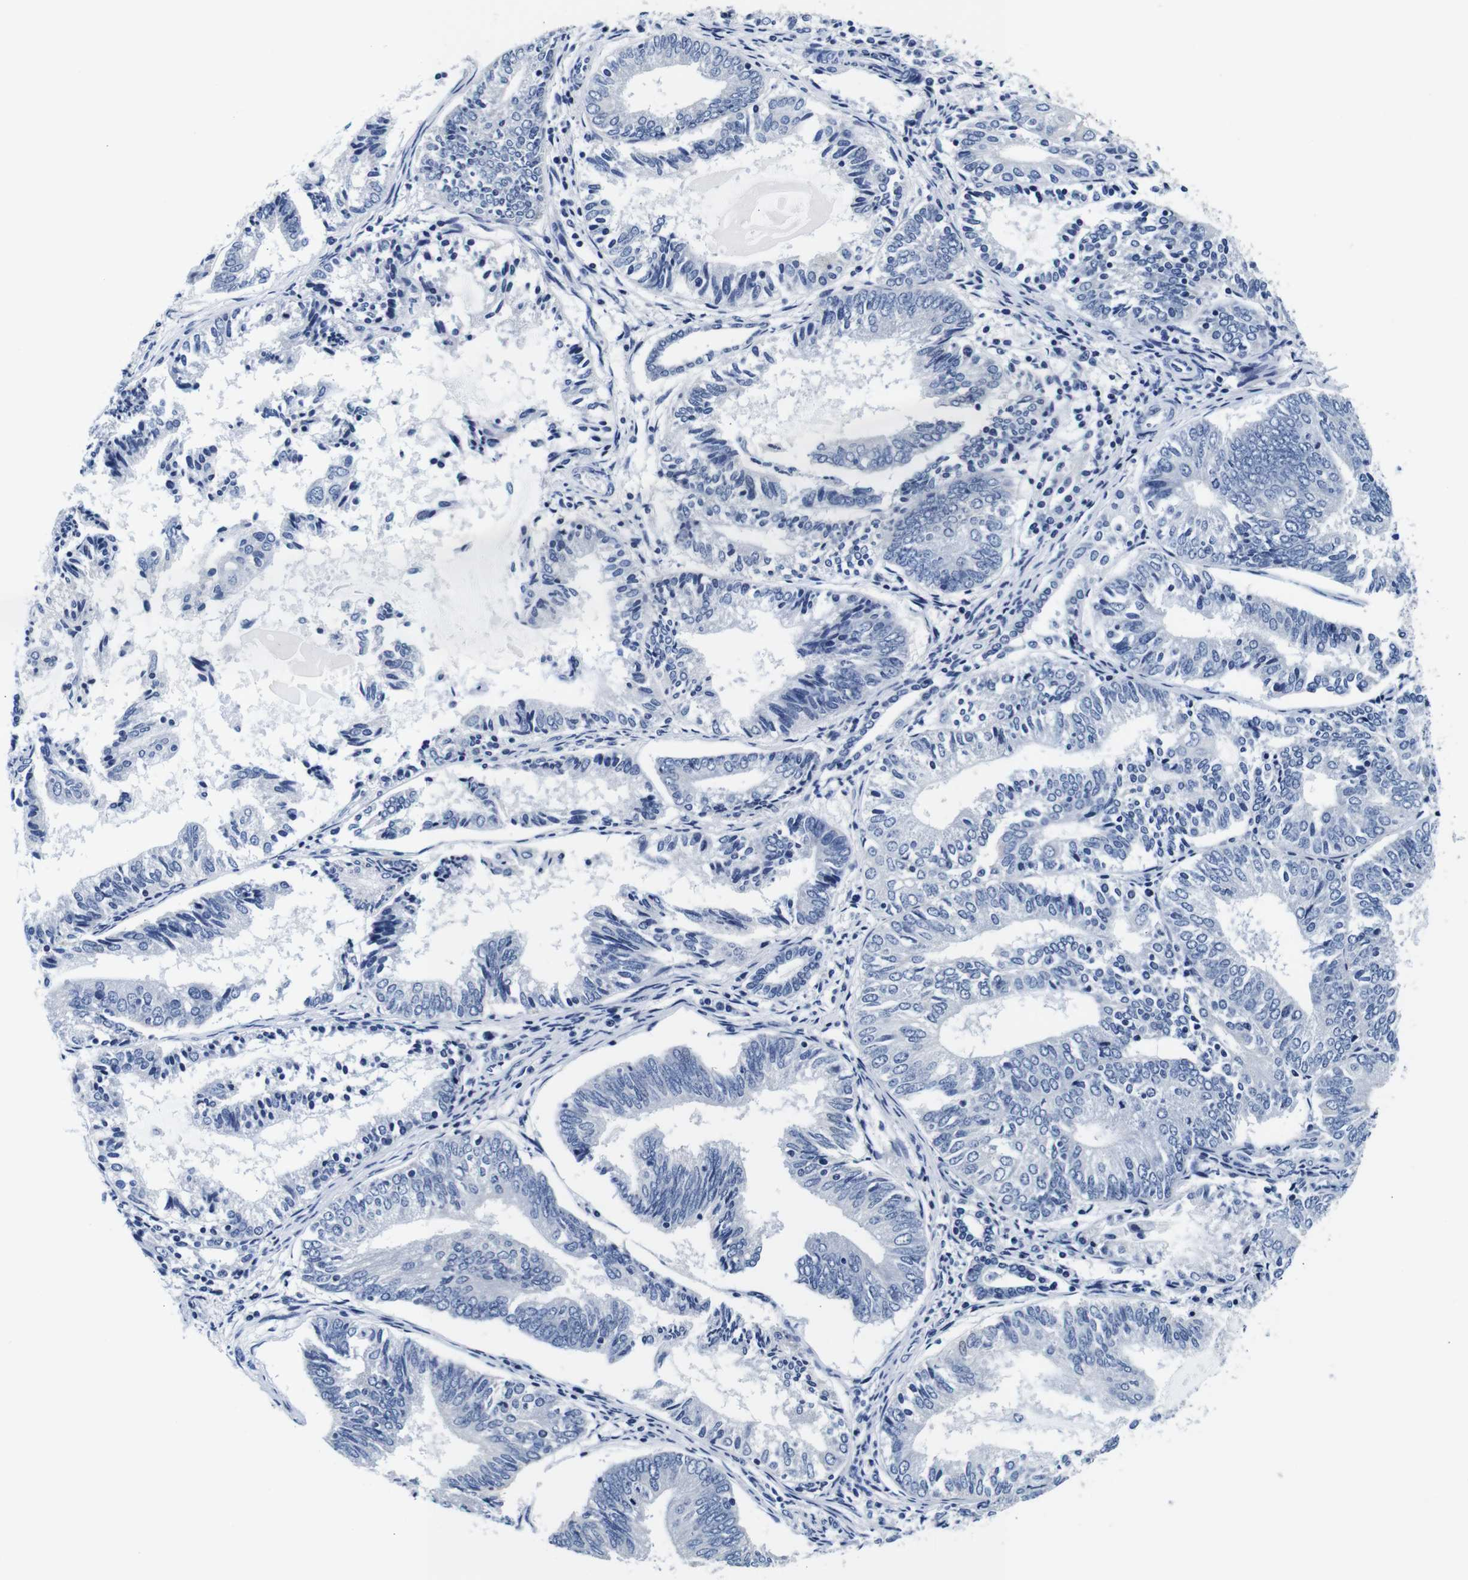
{"staining": {"intensity": "negative", "quantity": "none", "location": "none"}, "tissue": "endometrial cancer", "cell_type": "Tumor cells", "image_type": "cancer", "snomed": [{"axis": "morphology", "description": "Adenocarcinoma, NOS"}, {"axis": "topography", "description": "Endometrium"}], "caption": "The immunohistochemistry (IHC) micrograph has no significant staining in tumor cells of endometrial cancer tissue. (Brightfield microscopy of DAB (3,3'-diaminobenzidine) immunohistochemistry at high magnification).", "gene": "GP1BA", "patient": {"sex": "female", "age": 81}}